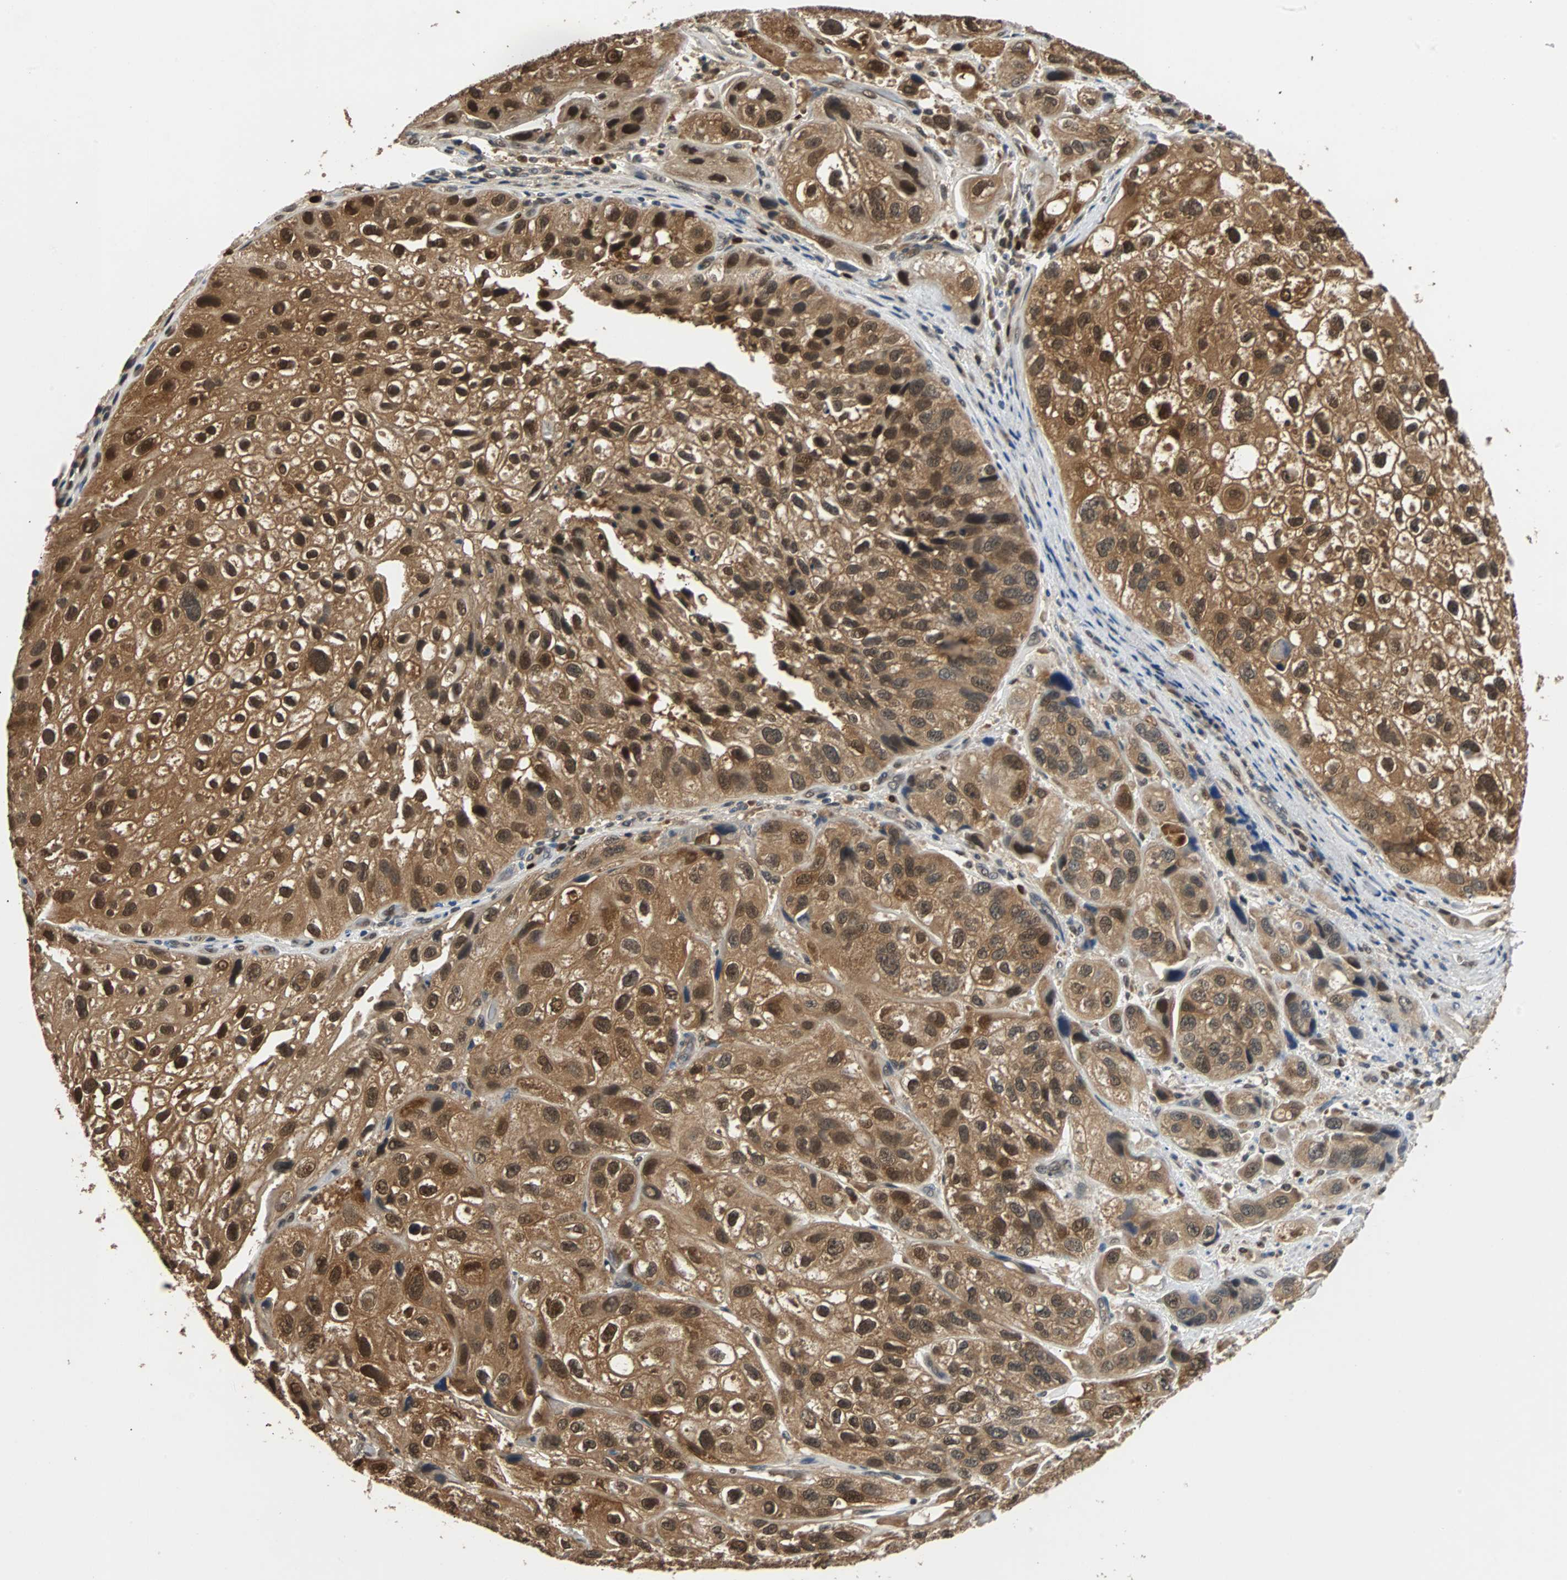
{"staining": {"intensity": "strong", "quantity": ">75%", "location": "cytoplasmic/membranous,nuclear"}, "tissue": "urothelial cancer", "cell_type": "Tumor cells", "image_type": "cancer", "snomed": [{"axis": "morphology", "description": "Urothelial carcinoma, High grade"}, {"axis": "topography", "description": "Urinary bladder"}], "caption": "Brown immunohistochemical staining in urothelial cancer displays strong cytoplasmic/membranous and nuclear staining in about >75% of tumor cells.", "gene": "PRDX6", "patient": {"sex": "female", "age": 64}}